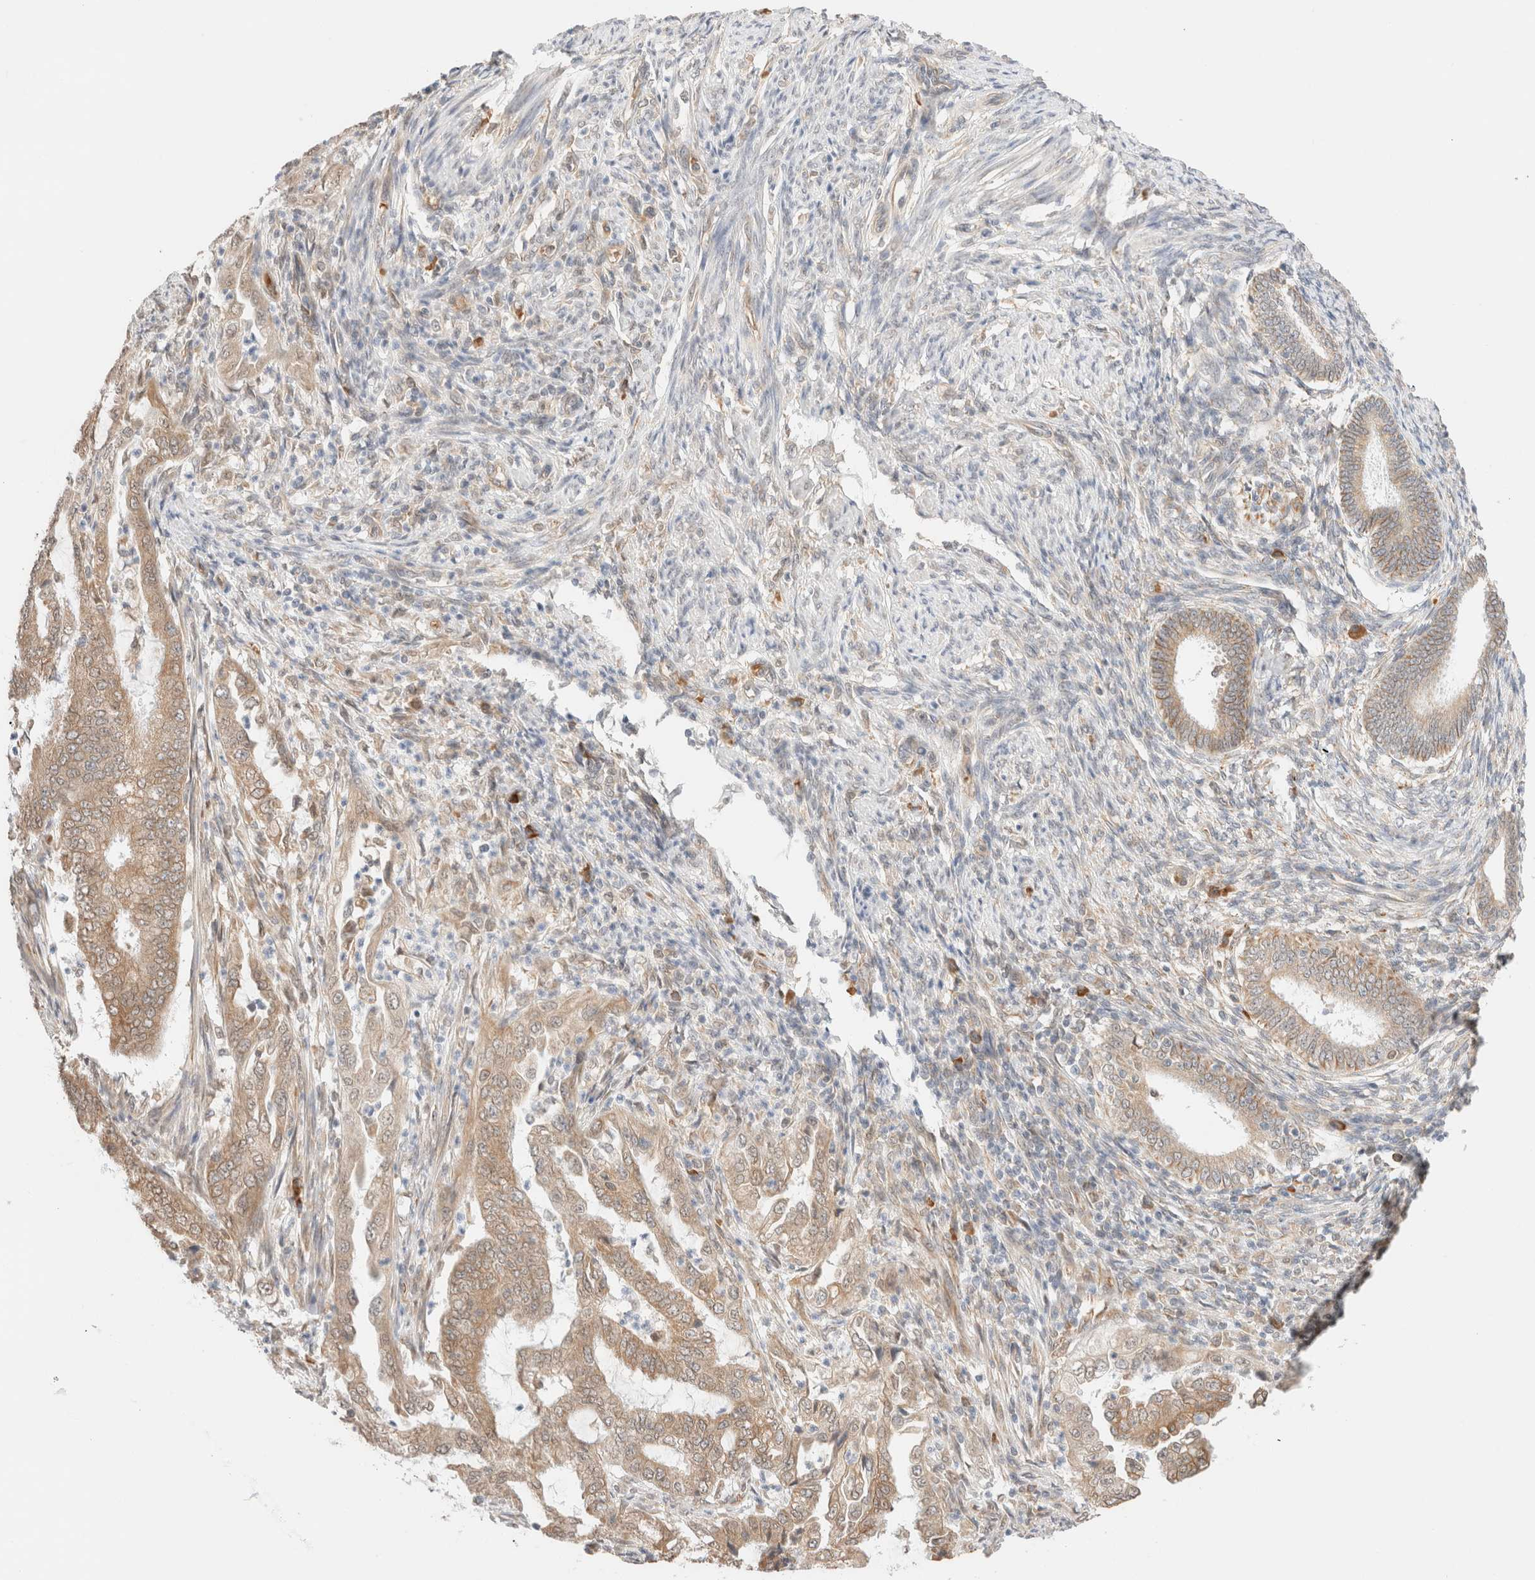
{"staining": {"intensity": "weak", "quantity": ">75%", "location": "cytoplasmic/membranous"}, "tissue": "endometrial cancer", "cell_type": "Tumor cells", "image_type": "cancer", "snomed": [{"axis": "morphology", "description": "Adenocarcinoma, NOS"}, {"axis": "topography", "description": "Endometrium"}], "caption": "Immunohistochemical staining of endometrial cancer reveals weak cytoplasmic/membranous protein positivity in about >75% of tumor cells.", "gene": "SYVN1", "patient": {"sex": "female", "age": 51}}